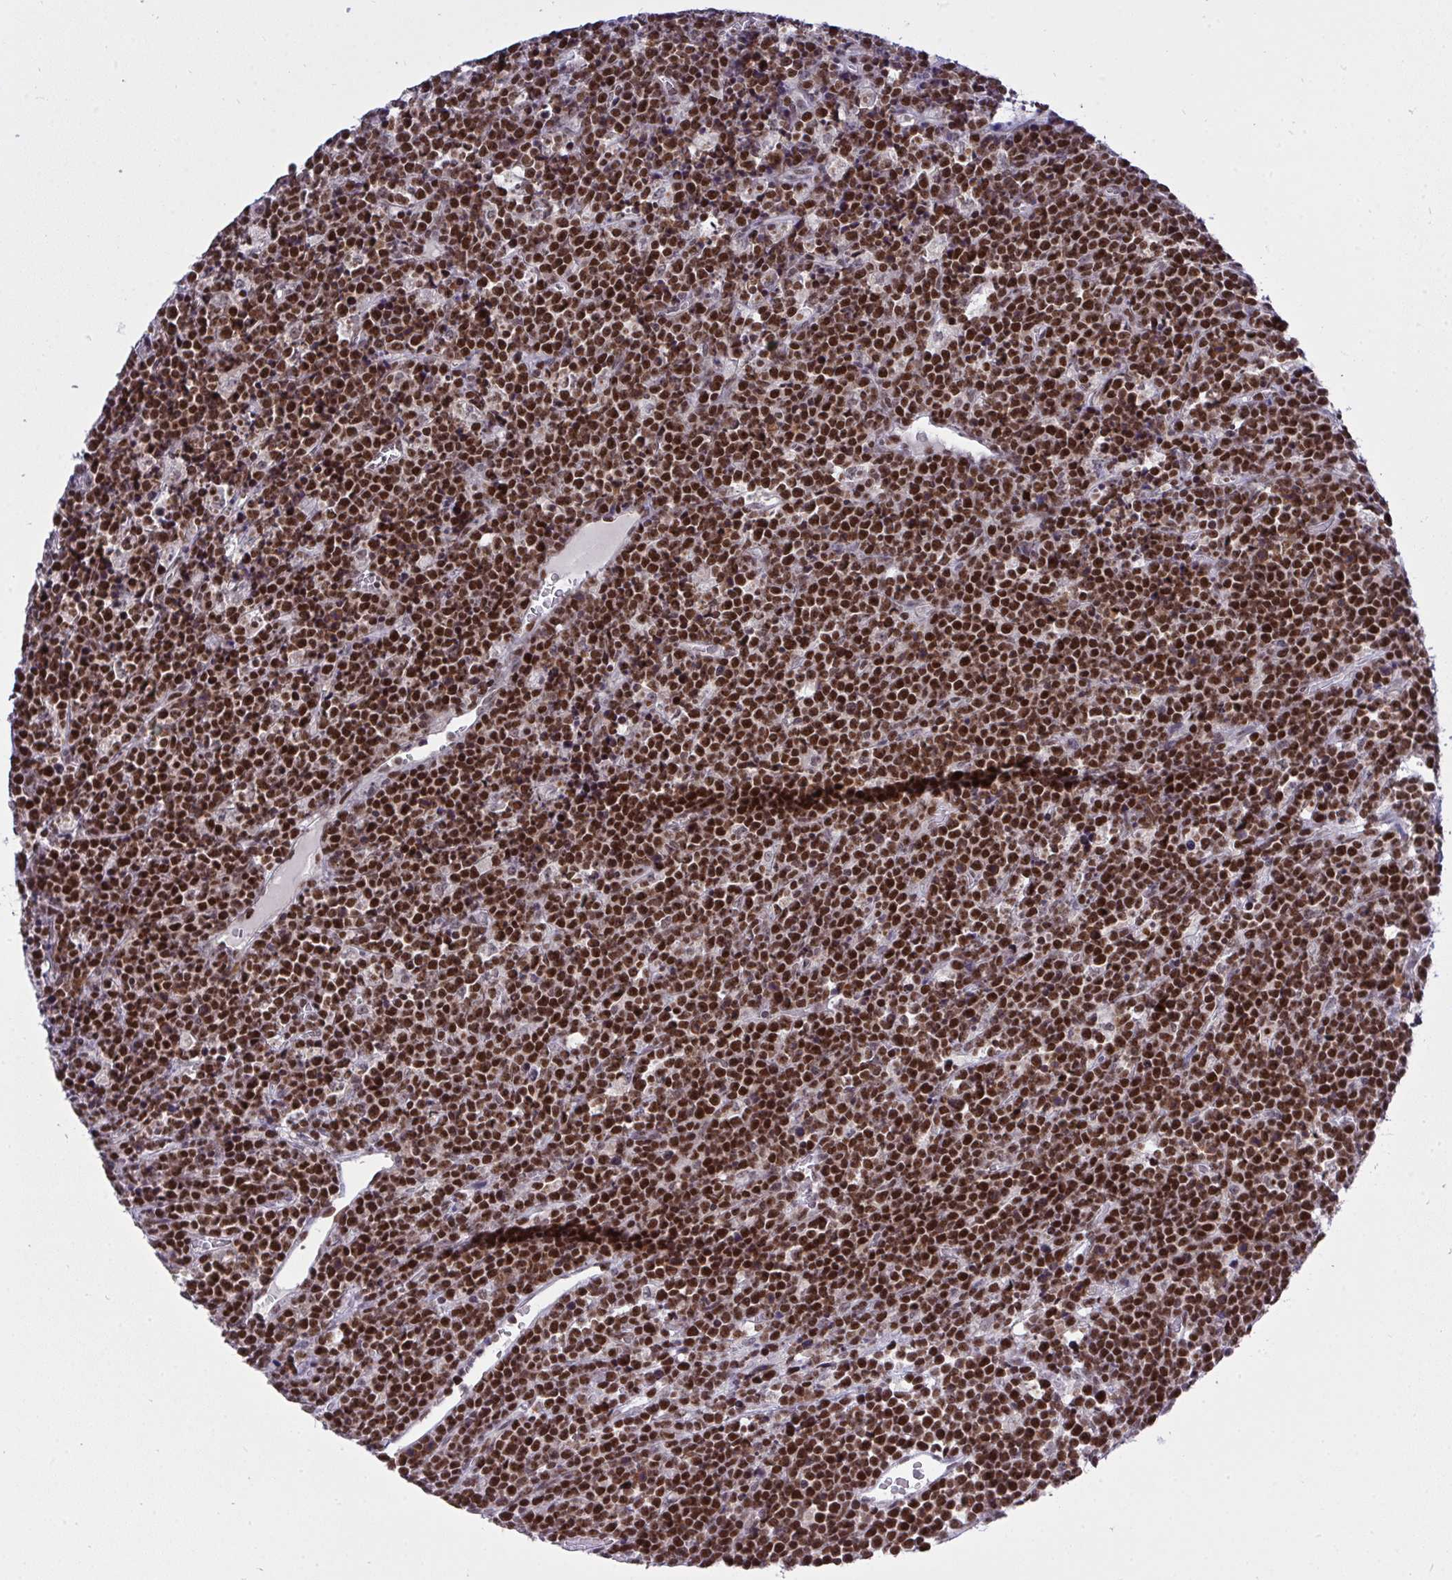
{"staining": {"intensity": "strong", "quantity": ">75%", "location": "nuclear"}, "tissue": "lymphoma", "cell_type": "Tumor cells", "image_type": "cancer", "snomed": [{"axis": "morphology", "description": "Malignant lymphoma, non-Hodgkin's type, High grade"}, {"axis": "topography", "description": "Ovary"}], "caption": "Immunohistochemistry of human lymphoma displays high levels of strong nuclear expression in about >75% of tumor cells.", "gene": "RFC4", "patient": {"sex": "female", "age": 56}}